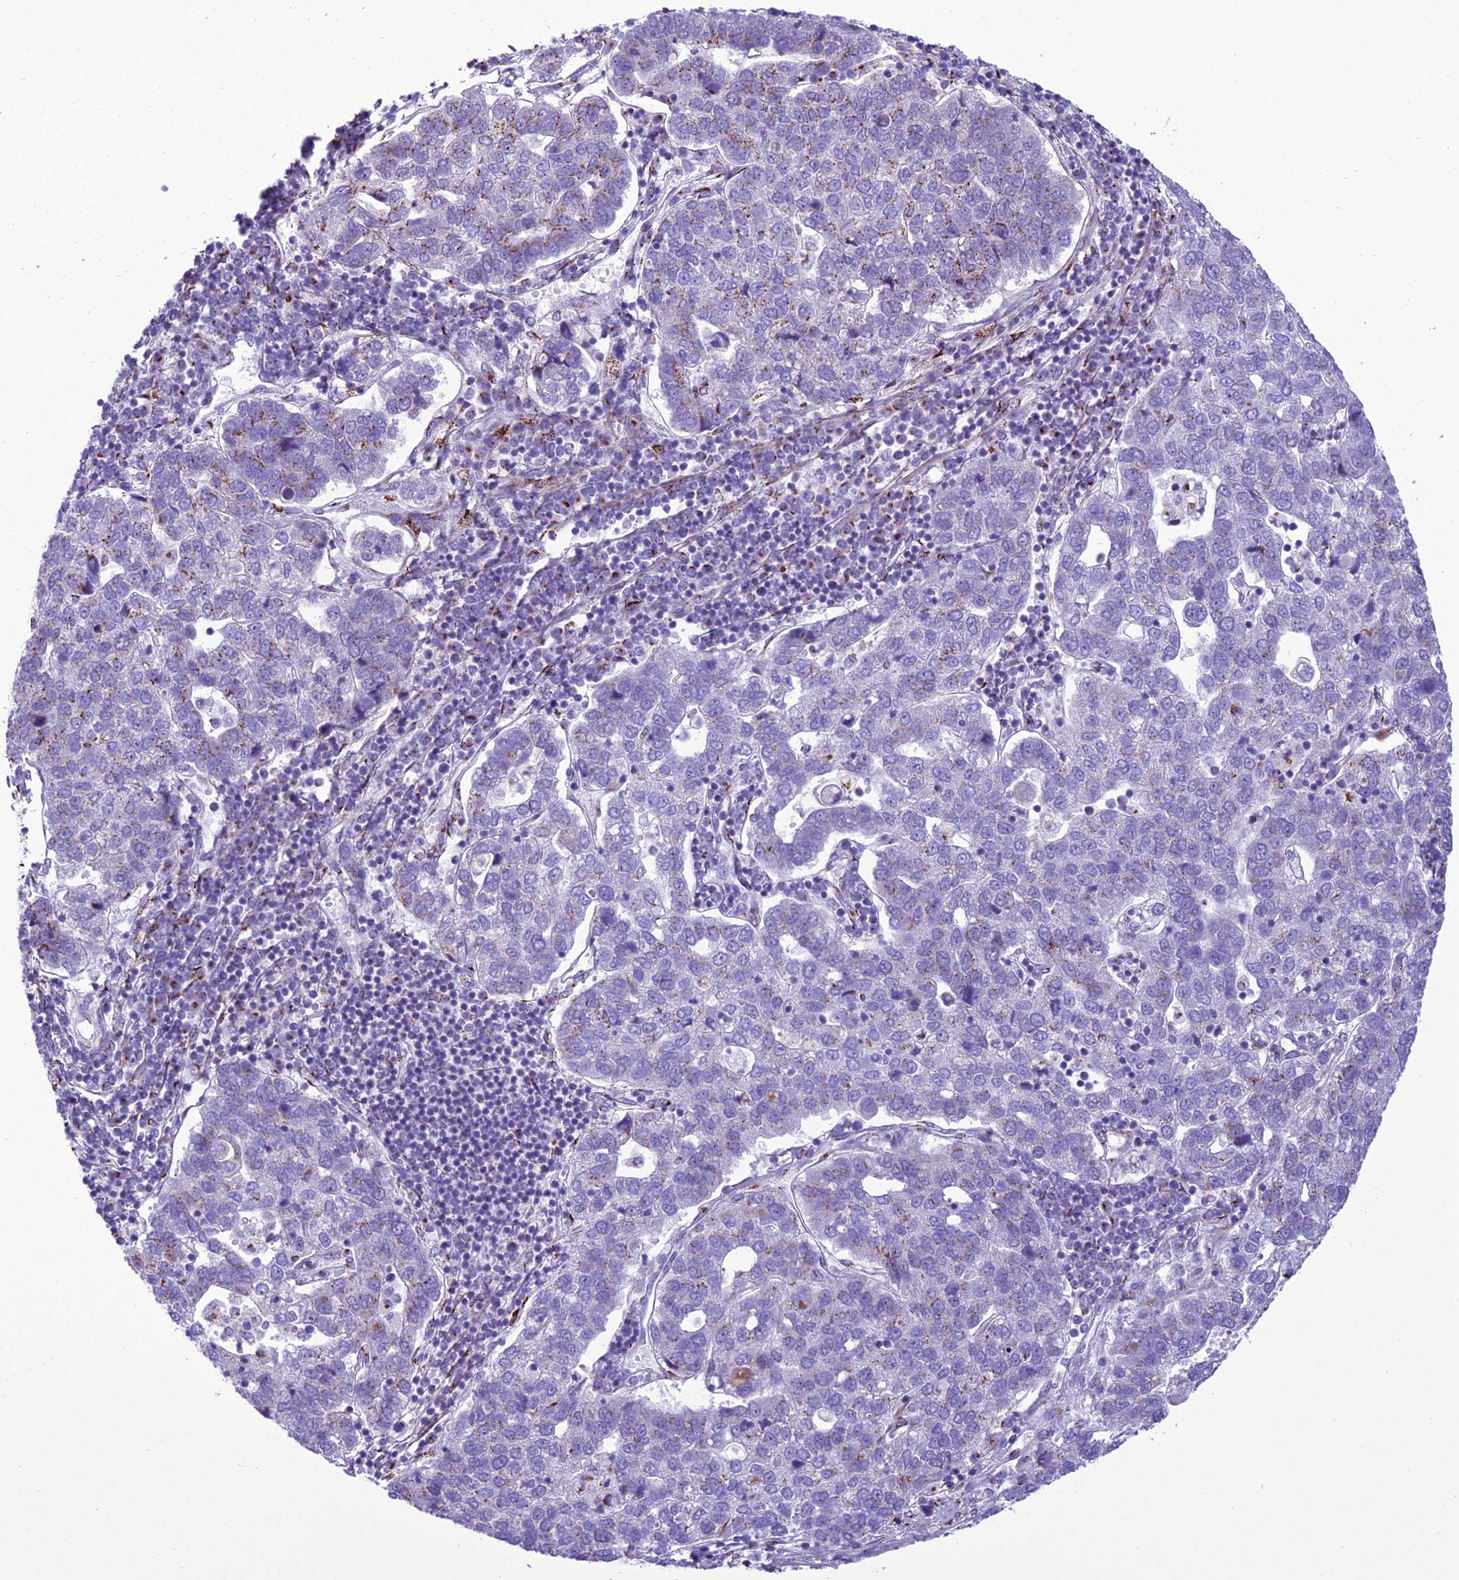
{"staining": {"intensity": "moderate", "quantity": "25%-75%", "location": "cytoplasmic/membranous"}, "tissue": "pancreatic cancer", "cell_type": "Tumor cells", "image_type": "cancer", "snomed": [{"axis": "morphology", "description": "Adenocarcinoma, NOS"}, {"axis": "topography", "description": "Pancreas"}], "caption": "Human pancreatic cancer (adenocarcinoma) stained with a brown dye reveals moderate cytoplasmic/membranous positive expression in approximately 25%-75% of tumor cells.", "gene": "GOLM2", "patient": {"sex": "female", "age": 61}}